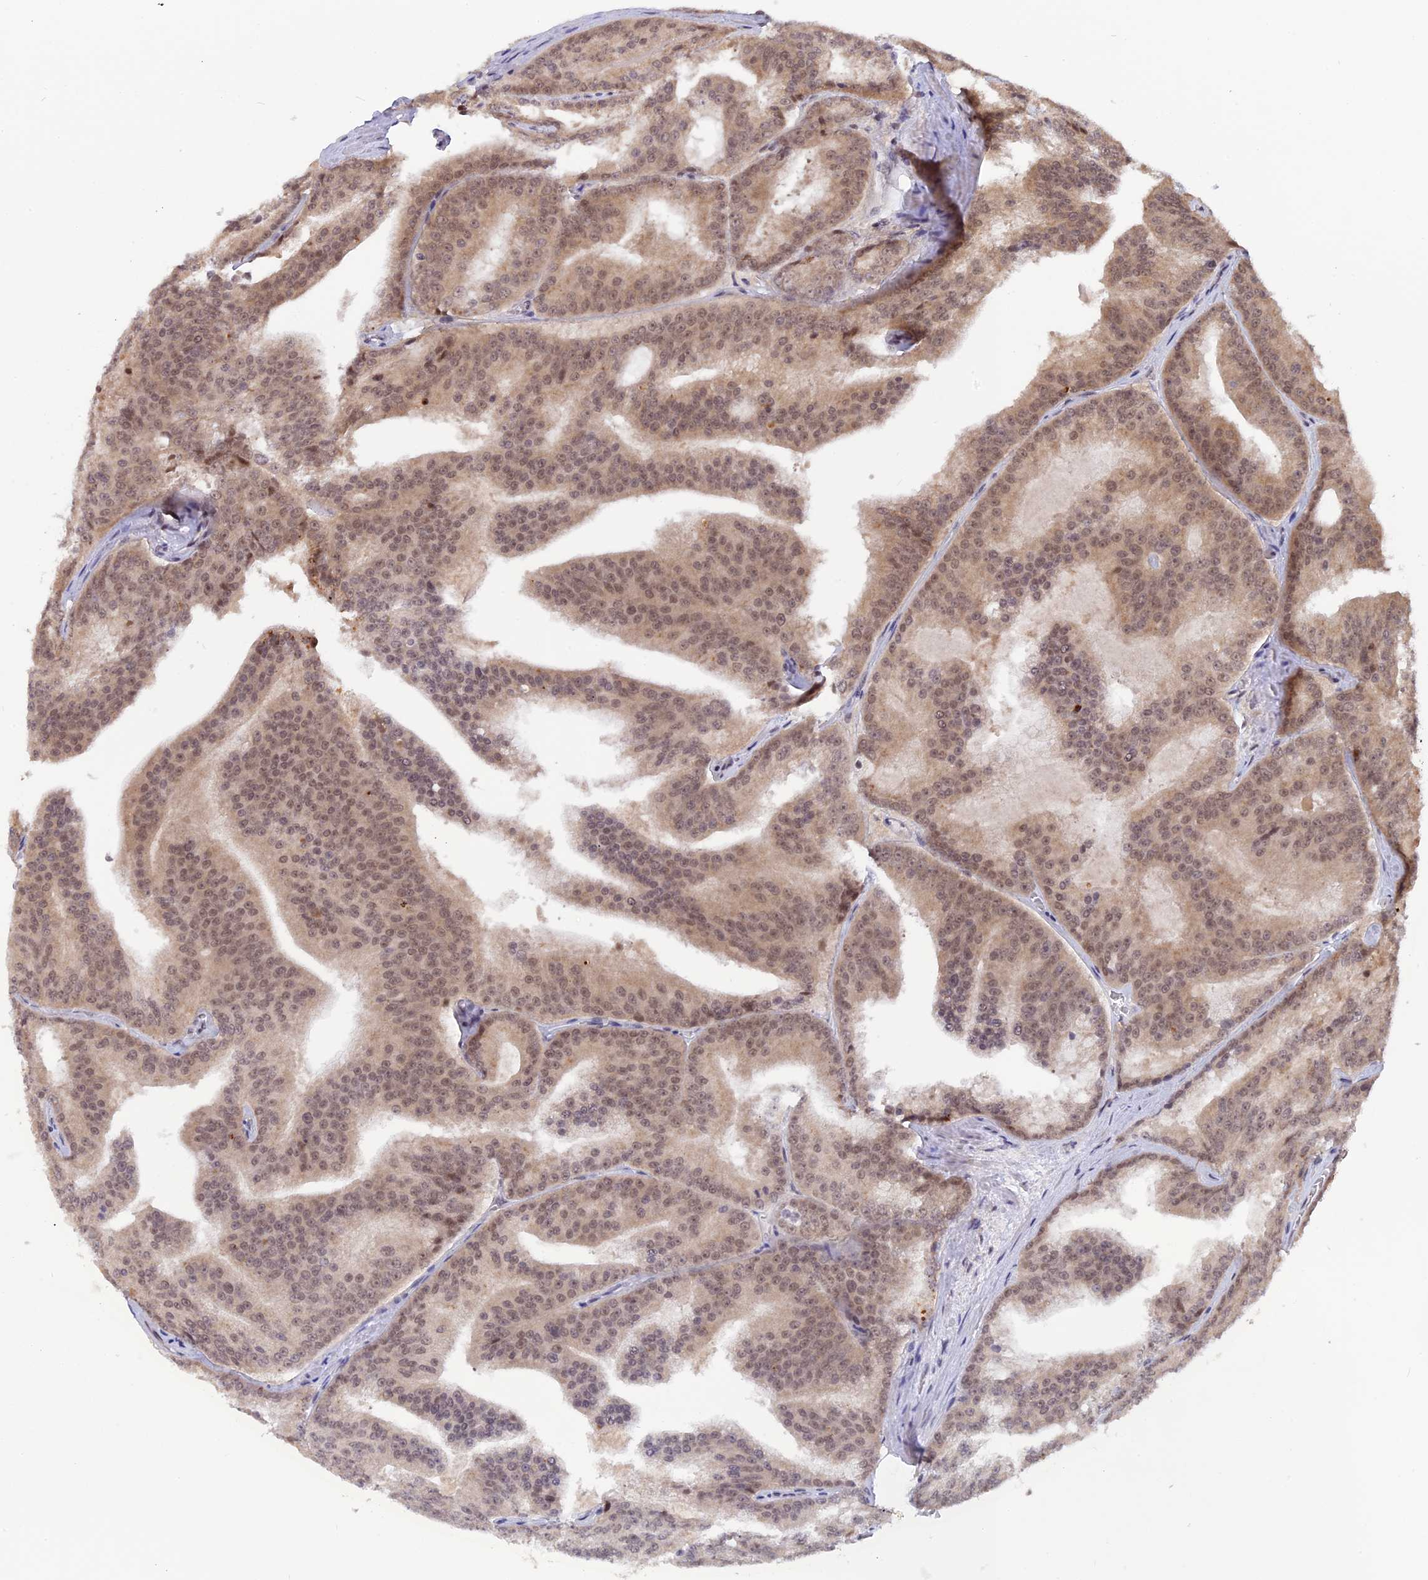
{"staining": {"intensity": "moderate", "quantity": ">75%", "location": "cytoplasmic/membranous,nuclear"}, "tissue": "prostate cancer", "cell_type": "Tumor cells", "image_type": "cancer", "snomed": [{"axis": "morphology", "description": "Adenocarcinoma, High grade"}, {"axis": "topography", "description": "Prostate"}], "caption": "A high-resolution micrograph shows immunohistochemistry staining of prostate high-grade adenocarcinoma, which shows moderate cytoplasmic/membranous and nuclear positivity in about >75% of tumor cells.", "gene": "POLR2C", "patient": {"sex": "male", "age": 61}}